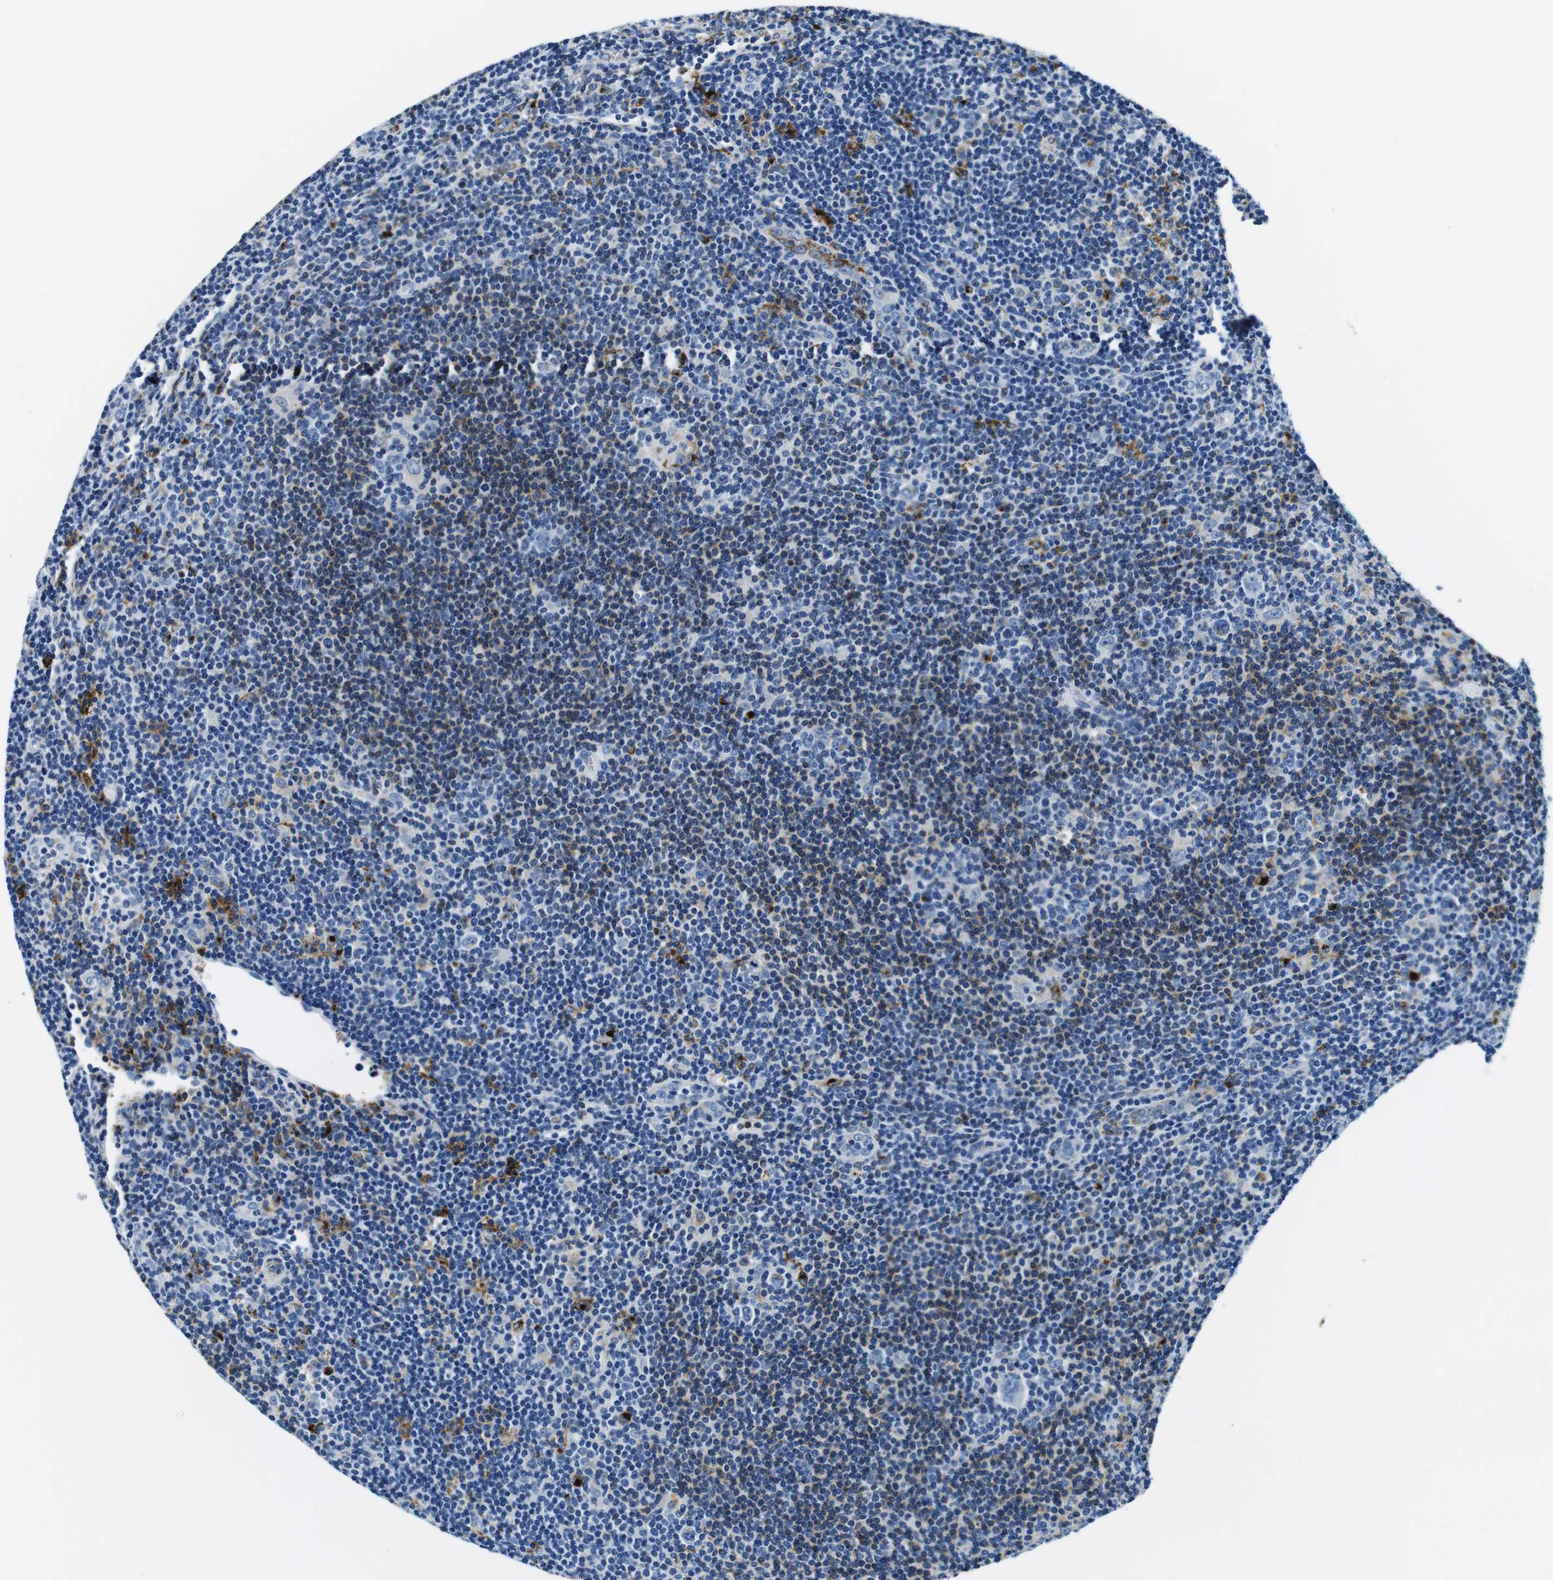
{"staining": {"intensity": "negative", "quantity": "none", "location": "none"}, "tissue": "lymphoma", "cell_type": "Tumor cells", "image_type": "cancer", "snomed": [{"axis": "morphology", "description": "Hodgkin's disease, NOS"}, {"axis": "topography", "description": "Lymph node"}], "caption": "Human Hodgkin's disease stained for a protein using immunohistochemistry (IHC) displays no expression in tumor cells.", "gene": "HLA-DRB1", "patient": {"sex": "female", "age": 57}}